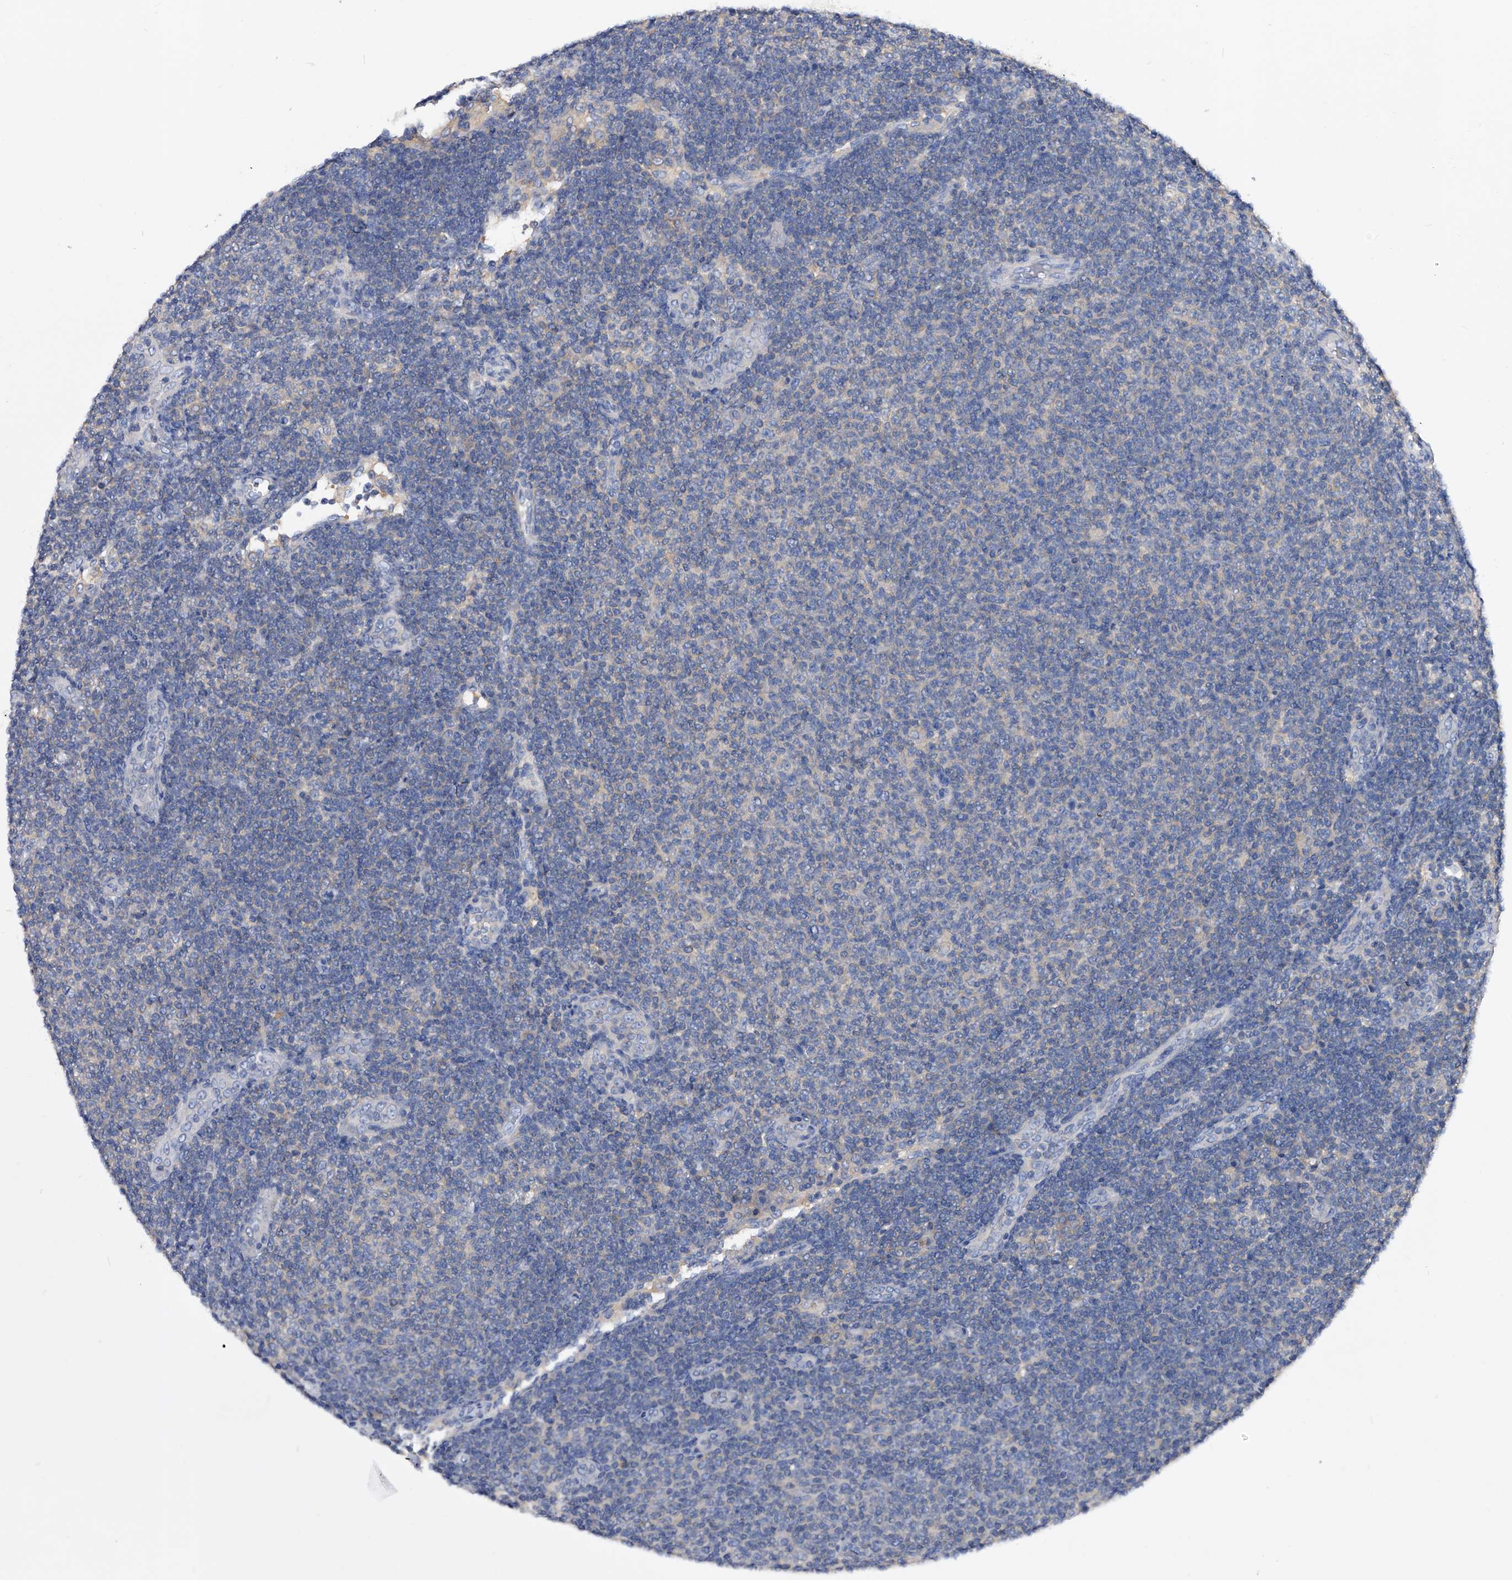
{"staining": {"intensity": "negative", "quantity": "none", "location": "none"}, "tissue": "lymphoma", "cell_type": "Tumor cells", "image_type": "cancer", "snomed": [{"axis": "morphology", "description": "Malignant lymphoma, non-Hodgkin's type, Low grade"}, {"axis": "topography", "description": "Lymph node"}], "caption": "The immunohistochemistry image has no significant expression in tumor cells of lymphoma tissue.", "gene": "APEH", "patient": {"sex": "male", "age": 66}}